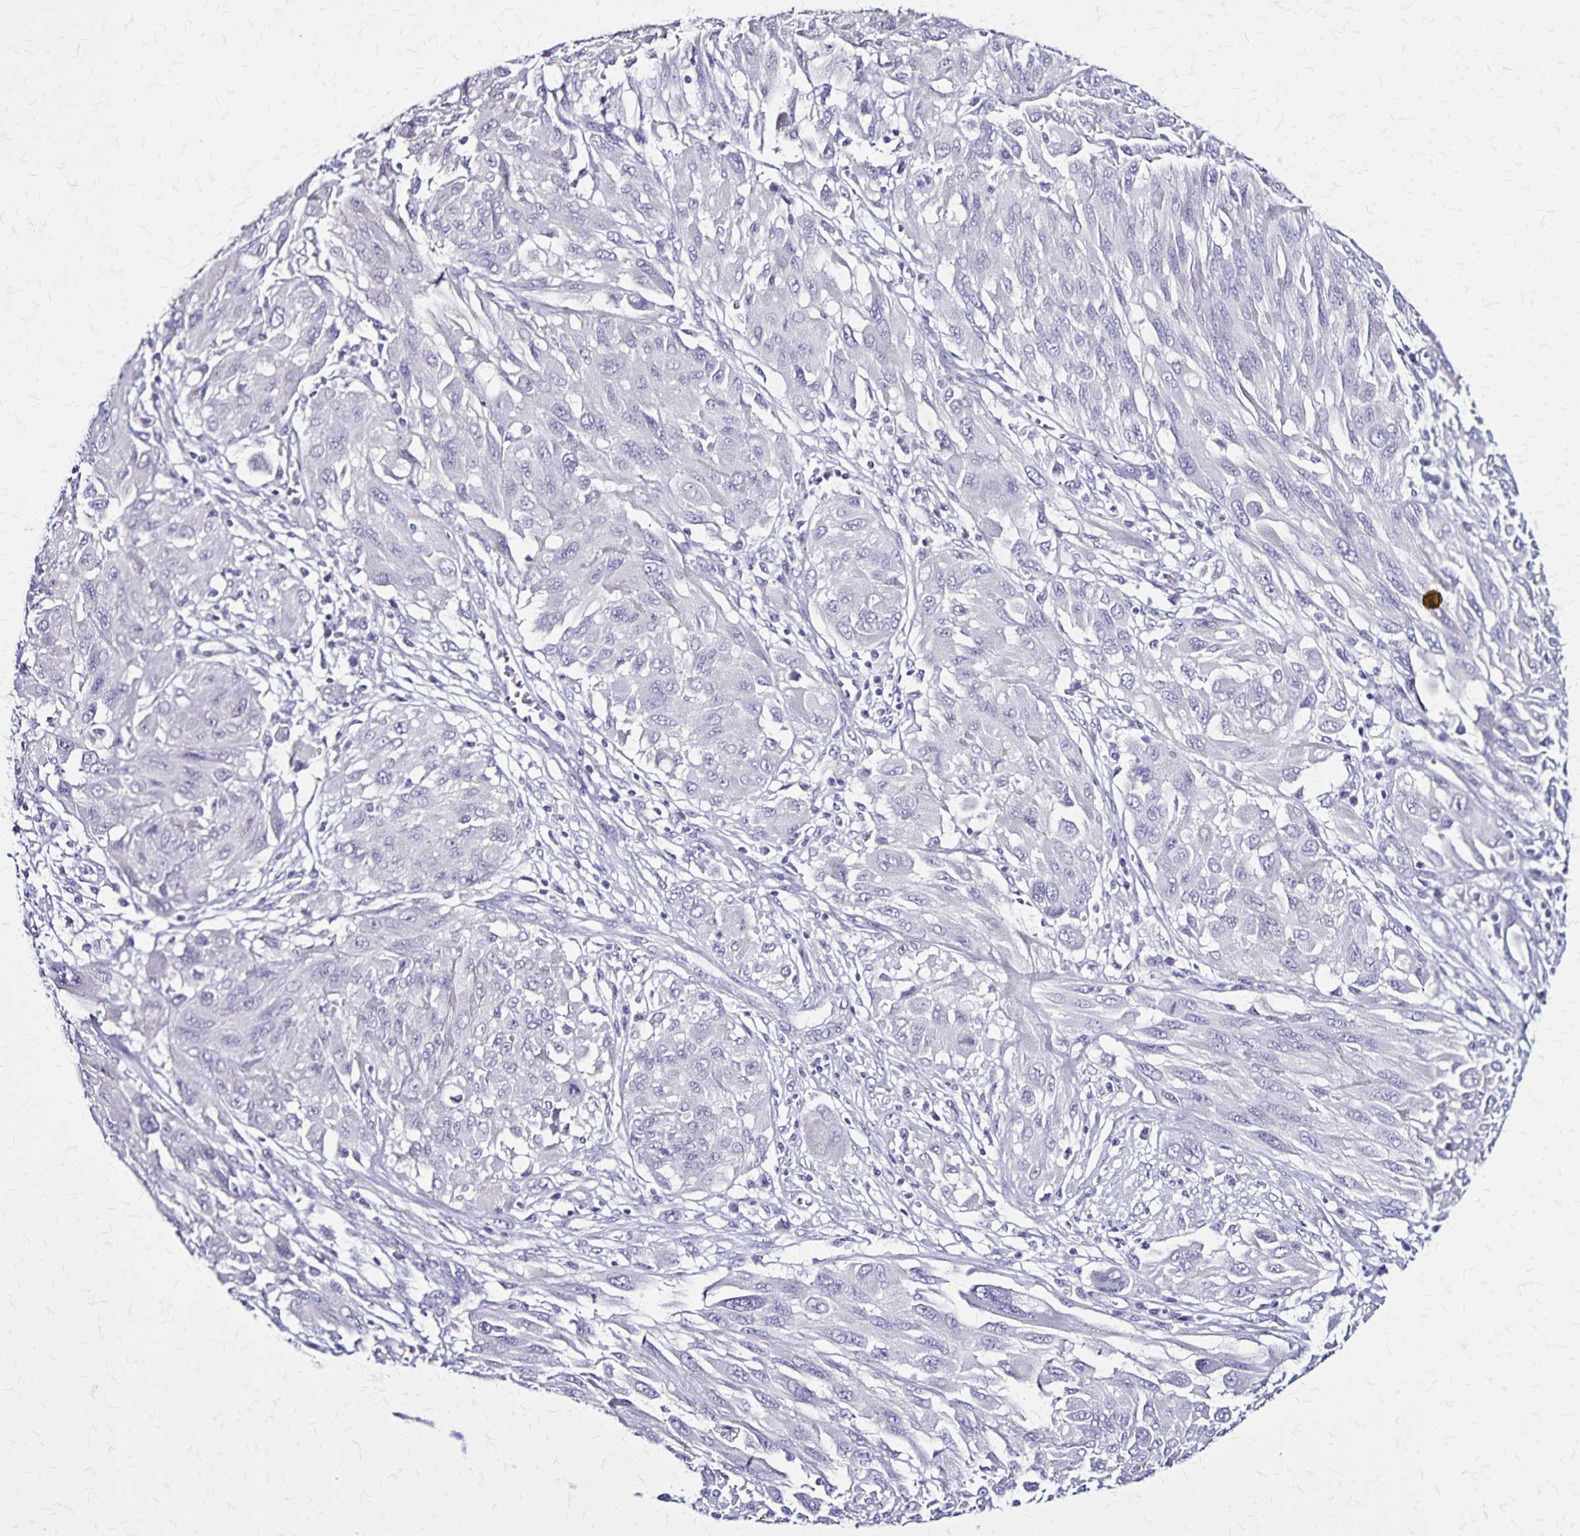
{"staining": {"intensity": "negative", "quantity": "none", "location": "none"}, "tissue": "melanoma", "cell_type": "Tumor cells", "image_type": "cancer", "snomed": [{"axis": "morphology", "description": "Malignant melanoma, NOS"}, {"axis": "topography", "description": "Skin"}], "caption": "Image shows no protein expression in tumor cells of malignant melanoma tissue.", "gene": "PLXNA4", "patient": {"sex": "female", "age": 91}}